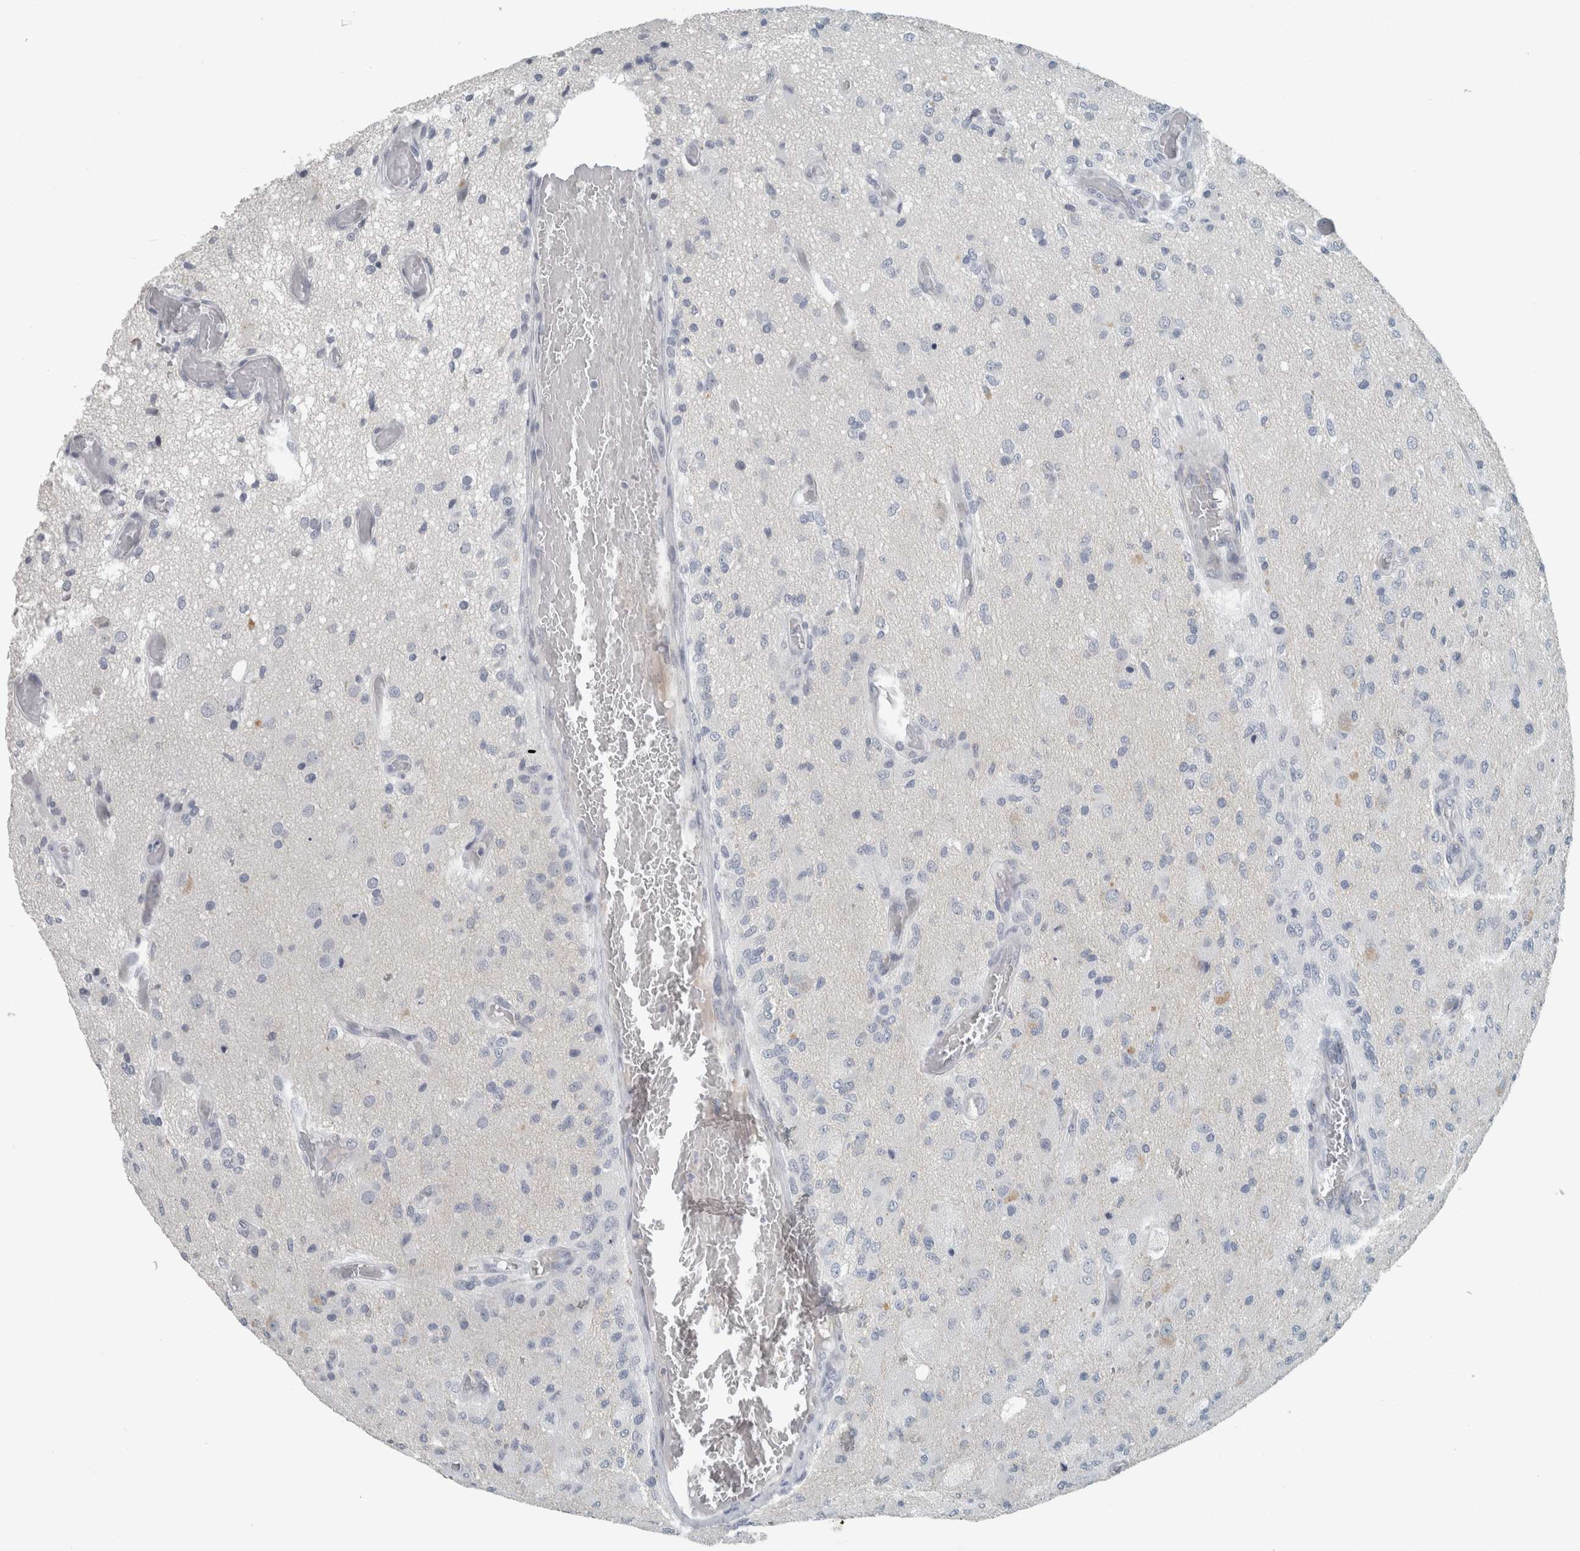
{"staining": {"intensity": "negative", "quantity": "none", "location": "none"}, "tissue": "glioma", "cell_type": "Tumor cells", "image_type": "cancer", "snomed": [{"axis": "morphology", "description": "Normal tissue, NOS"}, {"axis": "morphology", "description": "Glioma, malignant, High grade"}, {"axis": "topography", "description": "Cerebral cortex"}], "caption": "Malignant high-grade glioma was stained to show a protein in brown. There is no significant positivity in tumor cells.", "gene": "KIF1C", "patient": {"sex": "male", "age": 77}}